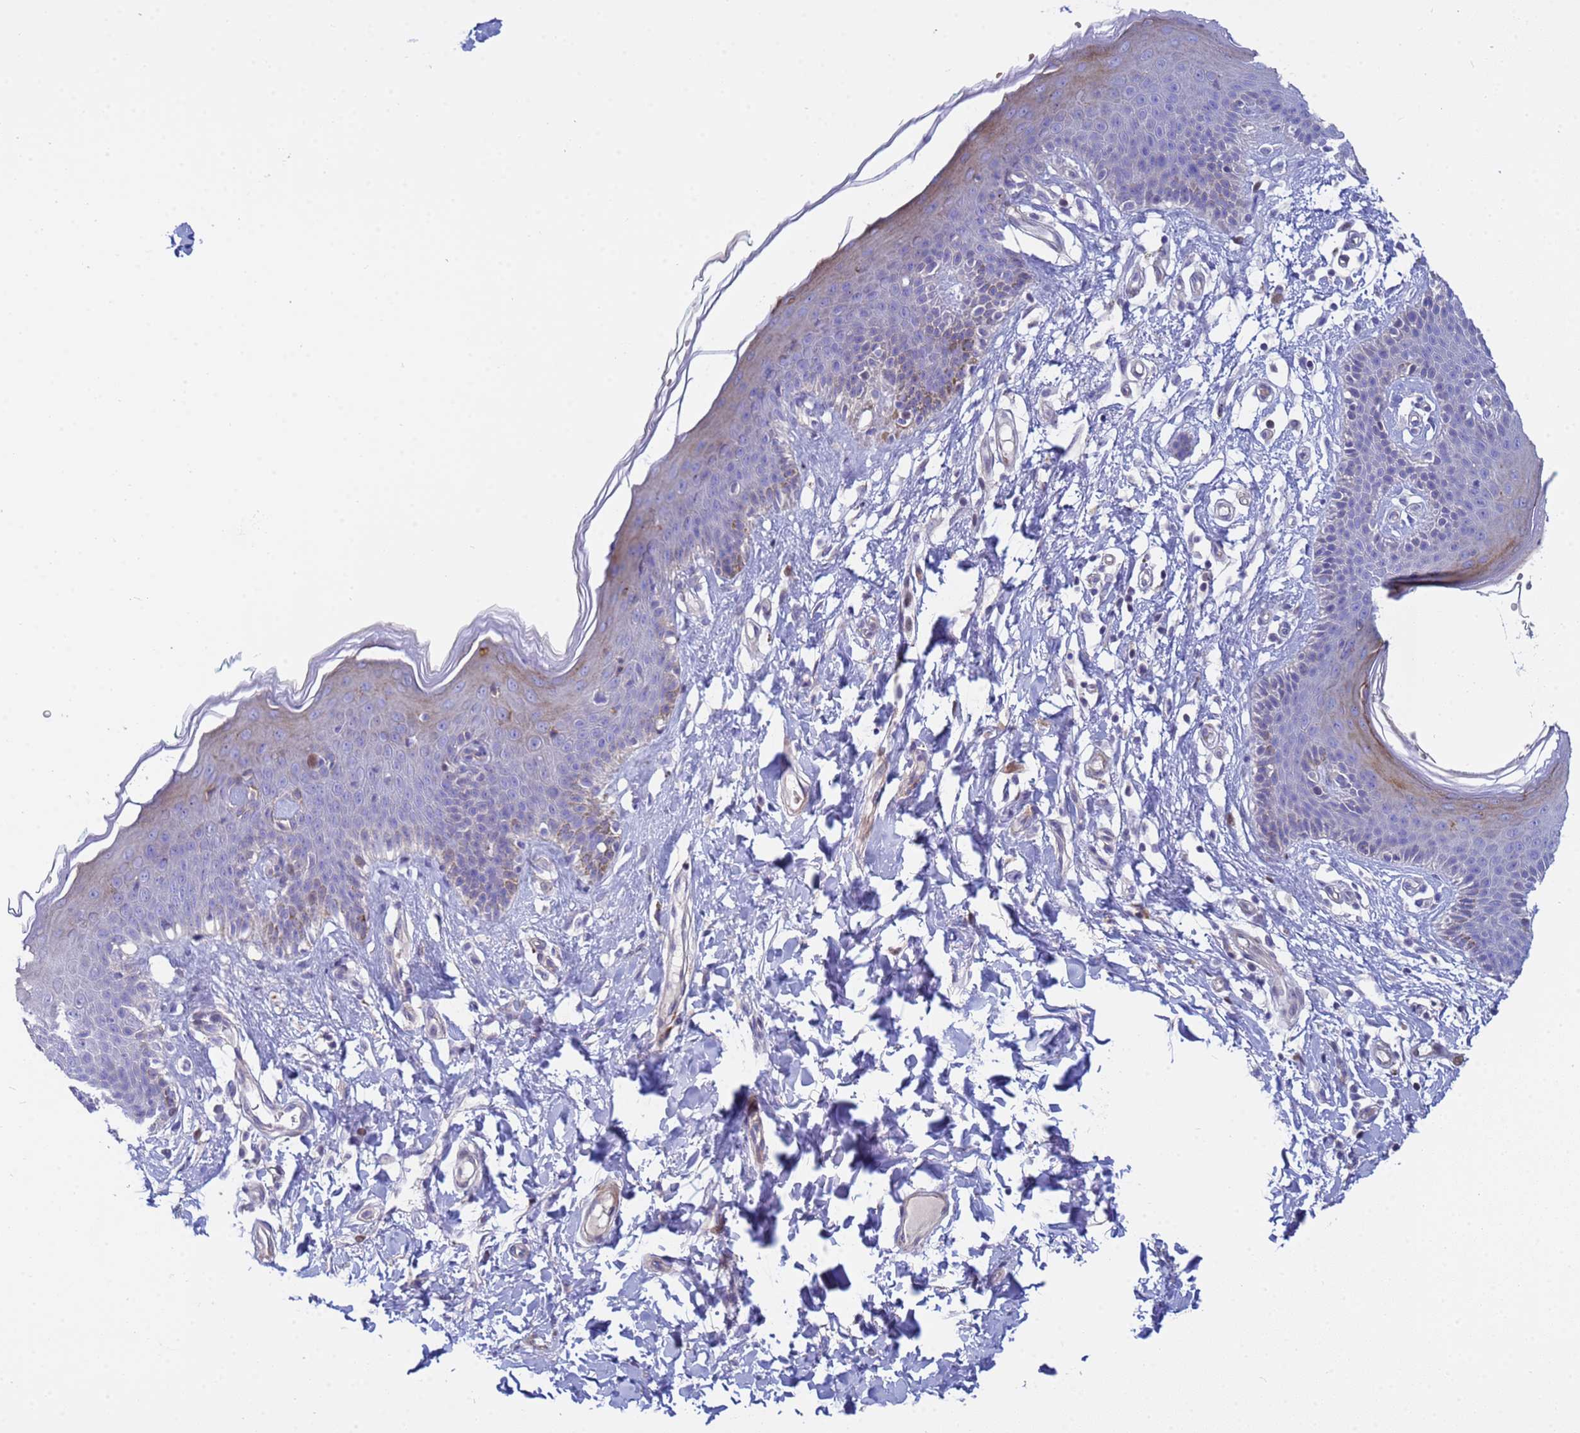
{"staining": {"intensity": "moderate", "quantity": "<25%", "location": "cytoplasmic/membranous"}, "tissue": "skin", "cell_type": "Epidermal cells", "image_type": "normal", "snomed": [{"axis": "morphology", "description": "Normal tissue, NOS"}, {"axis": "topography", "description": "Vulva"}], "caption": "Immunohistochemical staining of benign skin shows <25% levels of moderate cytoplasmic/membranous protein positivity in about <25% of epidermal cells.", "gene": "PPP6R1", "patient": {"sex": "female", "age": 66}}